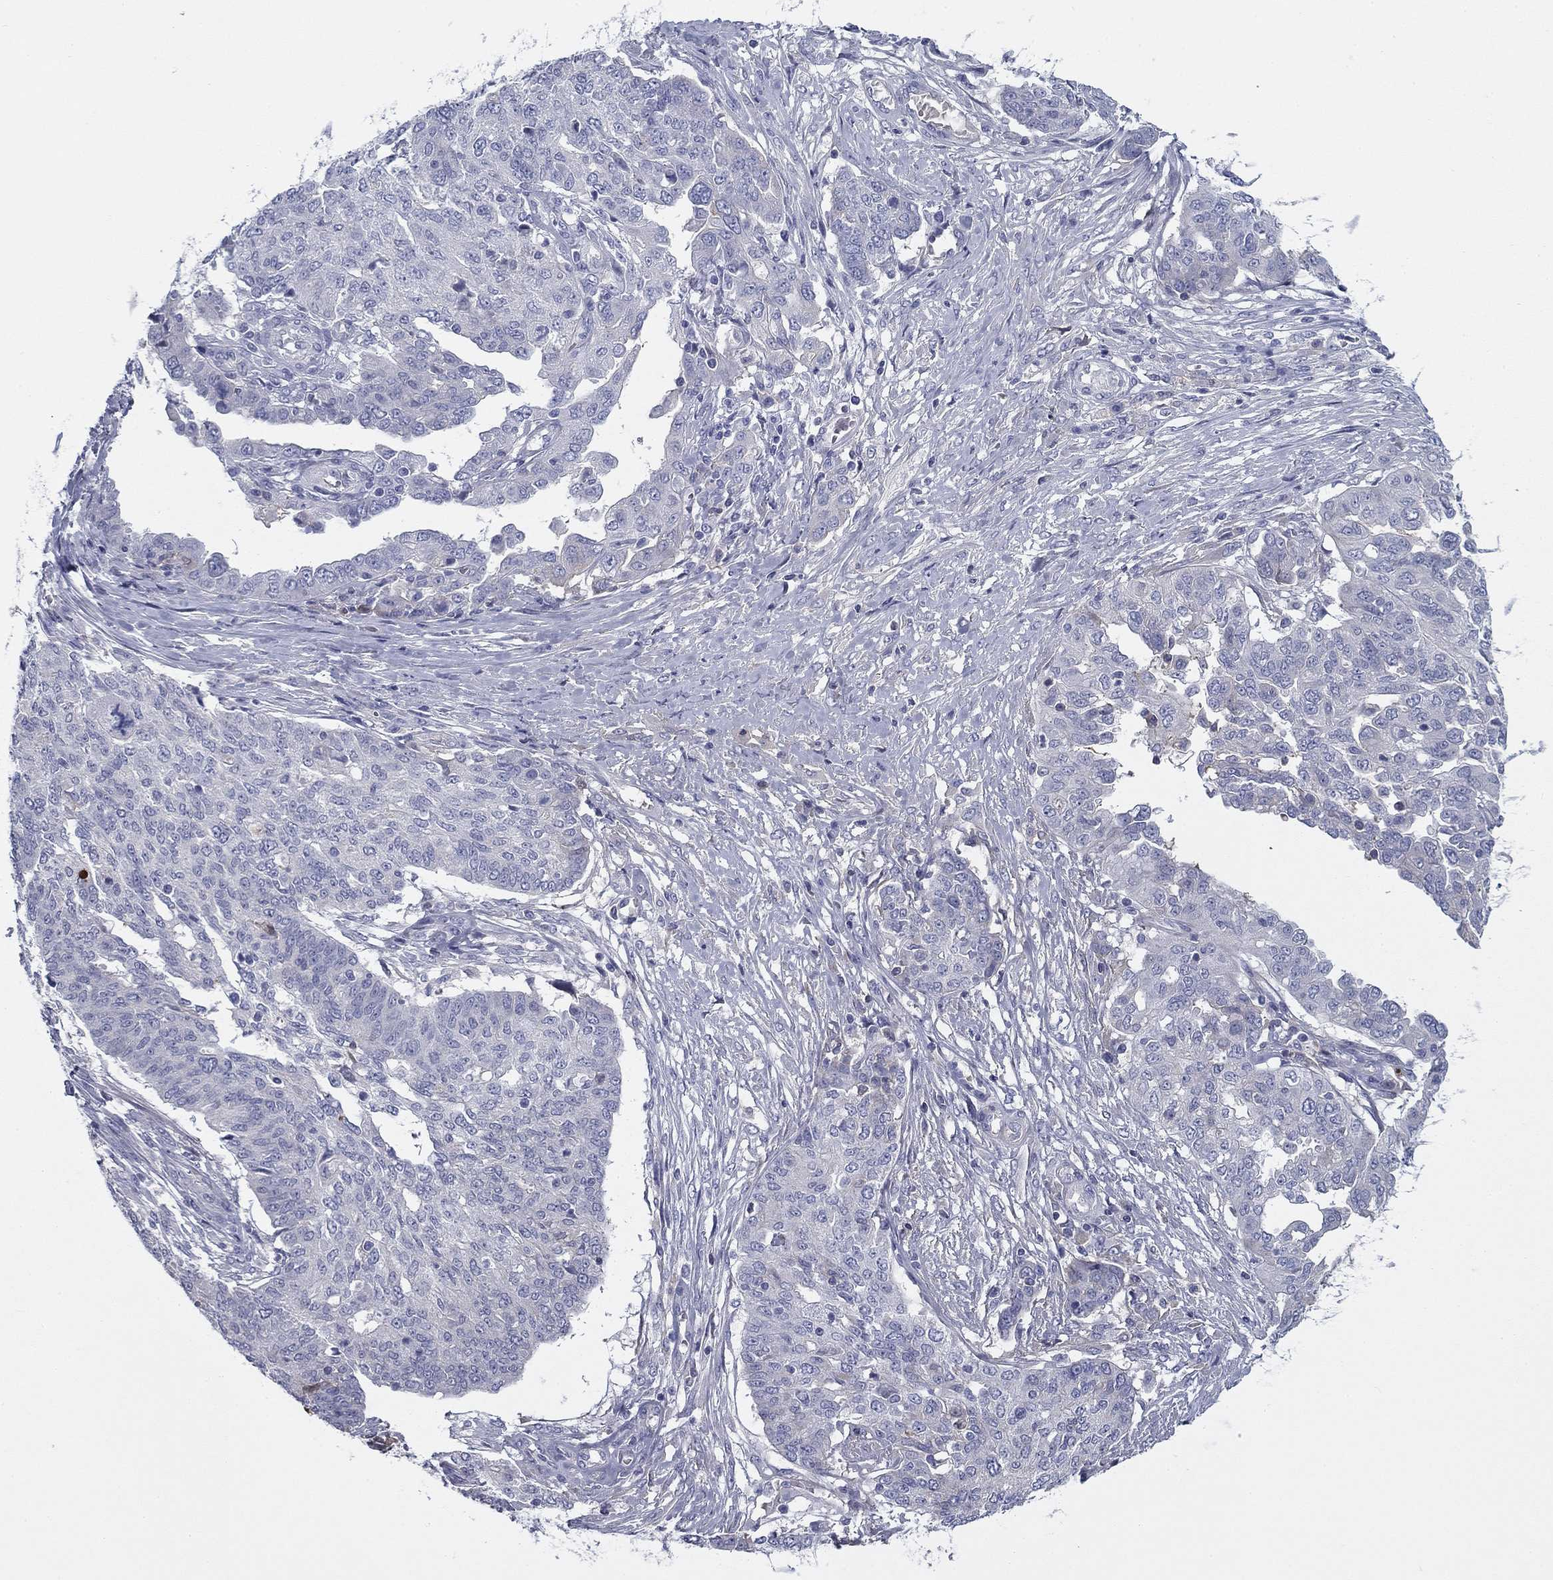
{"staining": {"intensity": "negative", "quantity": "none", "location": "none"}, "tissue": "ovarian cancer", "cell_type": "Tumor cells", "image_type": "cancer", "snomed": [{"axis": "morphology", "description": "Cystadenocarcinoma, serous, NOS"}, {"axis": "topography", "description": "Ovary"}], "caption": "Human serous cystadenocarcinoma (ovarian) stained for a protein using IHC exhibits no positivity in tumor cells.", "gene": "CPLX4", "patient": {"sex": "female", "age": 67}}